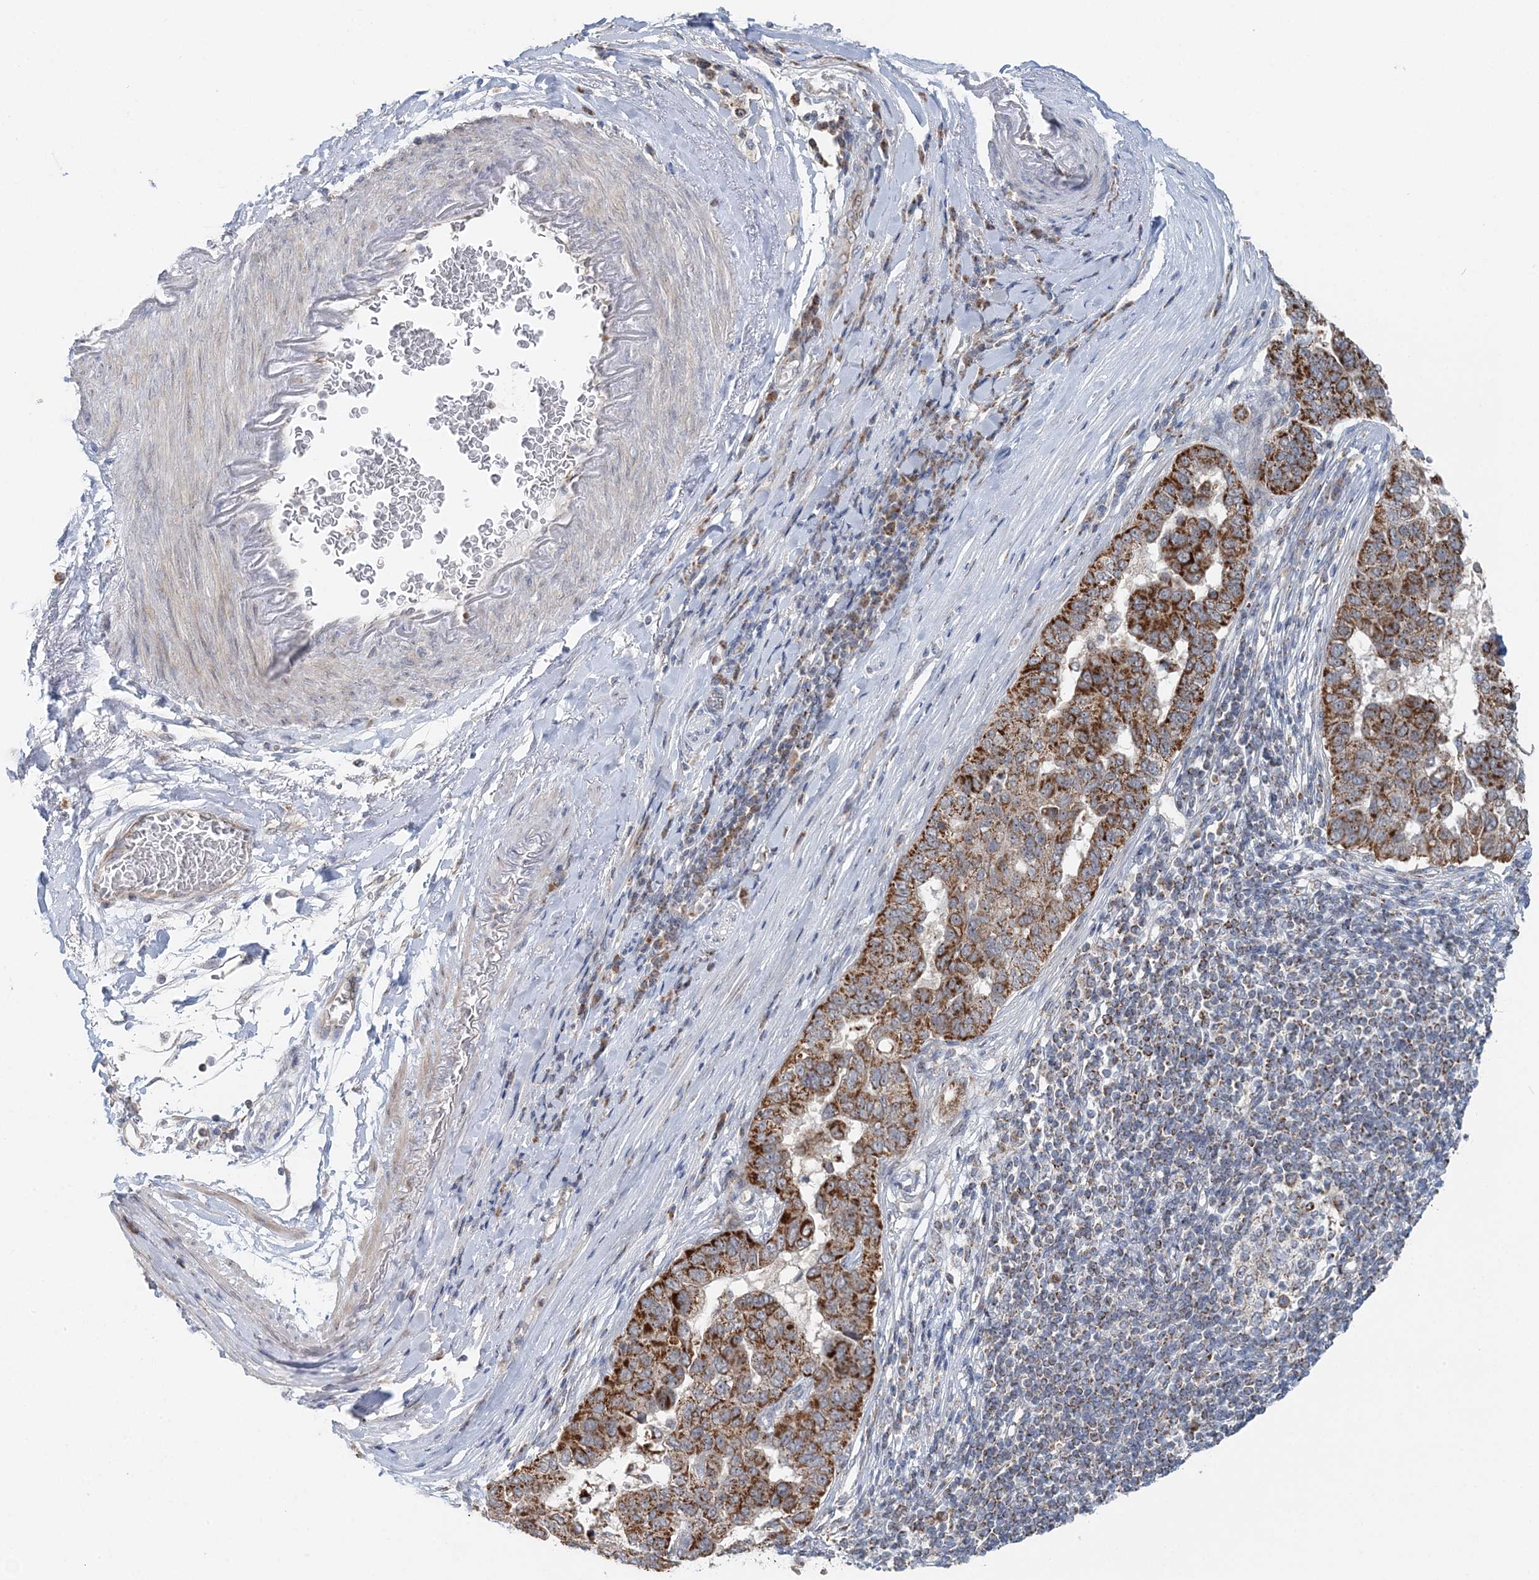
{"staining": {"intensity": "strong", "quantity": ">75%", "location": "cytoplasmic/membranous"}, "tissue": "pancreatic cancer", "cell_type": "Tumor cells", "image_type": "cancer", "snomed": [{"axis": "morphology", "description": "Adenocarcinoma, NOS"}, {"axis": "topography", "description": "Pancreas"}], "caption": "This histopathology image demonstrates adenocarcinoma (pancreatic) stained with IHC to label a protein in brown. The cytoplasmic/membranous of tumor cells show strong positivity for the protein. Nuclei are counter-stained blue.", "gene": "RNF150", "patient": {"sex": "female", "age": 61}}